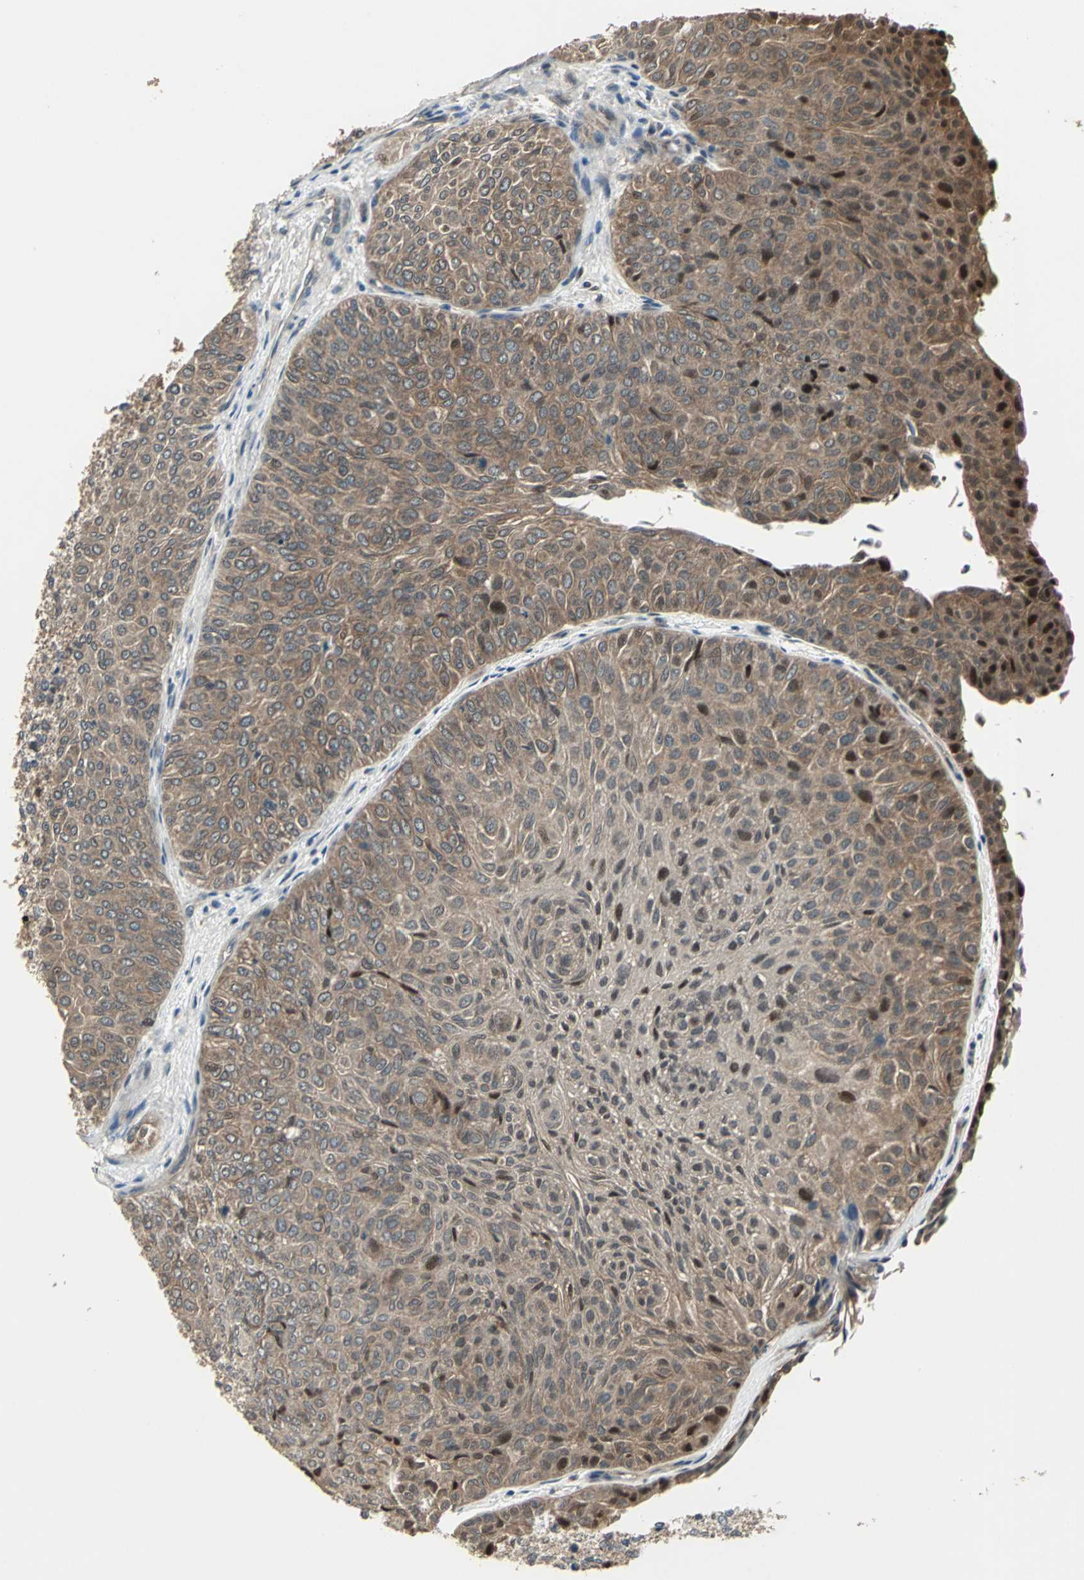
{"staining": {"intensity": "moderate", "quantity": ">75%", "location": "cytoplasmic/membranous,nuclear"}, "tissue": "urothelial cancer", "cell_type": "Tumor cells", "image_type": "cancer", "snomed": [{"axis": "morphology", "description": "Urothelial carcinoma, Low grade"}, {"axis": "topography", "description": "Urinary bladder"}], "caption": "There is medium levels of moderate cytoplasmic/membranous and nuclear staining in tumor cells of urothelial cancer, as demonstrated by immunohistochemical staining (brown color).", "gene": "PFDN1", "patient": {"sex": "male", "age": 78}}